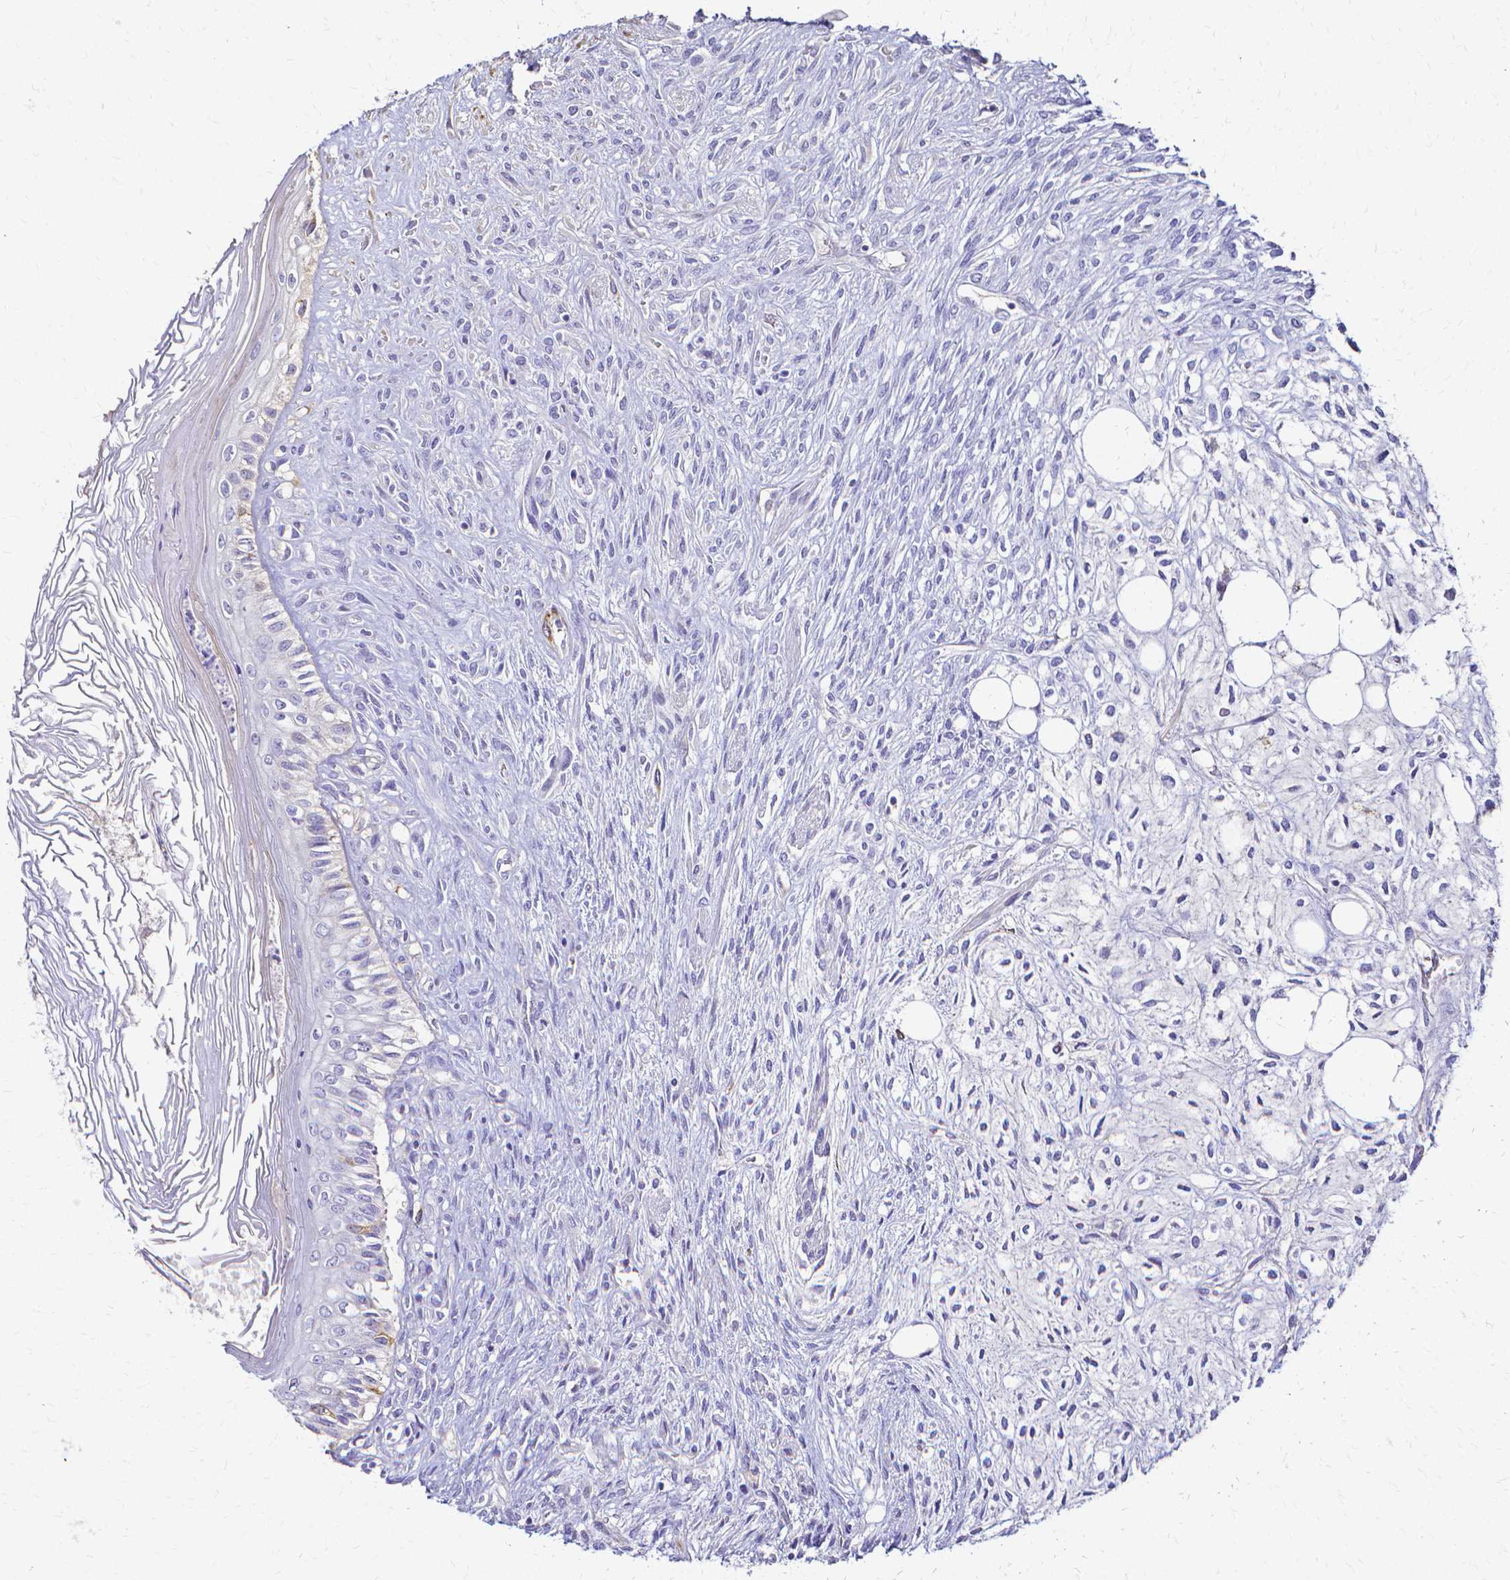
{"staining": {"intensity": "negative", "quantity": "none", "location": "none"}, "tissue": "testis cancer", "cell_type": "Tumor cells", "image_type": "cancer", "snomed": [{"axis": "morphology", "description": "Carcinoma, Embryonal, NOS"}, {"axis": "topography", "description": "Testis"}], "caption": "This photomicrograph is of testis embryonal carcinoma stained with immunohistochemistry to label a protein in brown with the nuclei are counter-stained blue. There is no staining in tumor cells.", "gene": "CCNB1", "patient": {"sex": "male", "age": 37}}